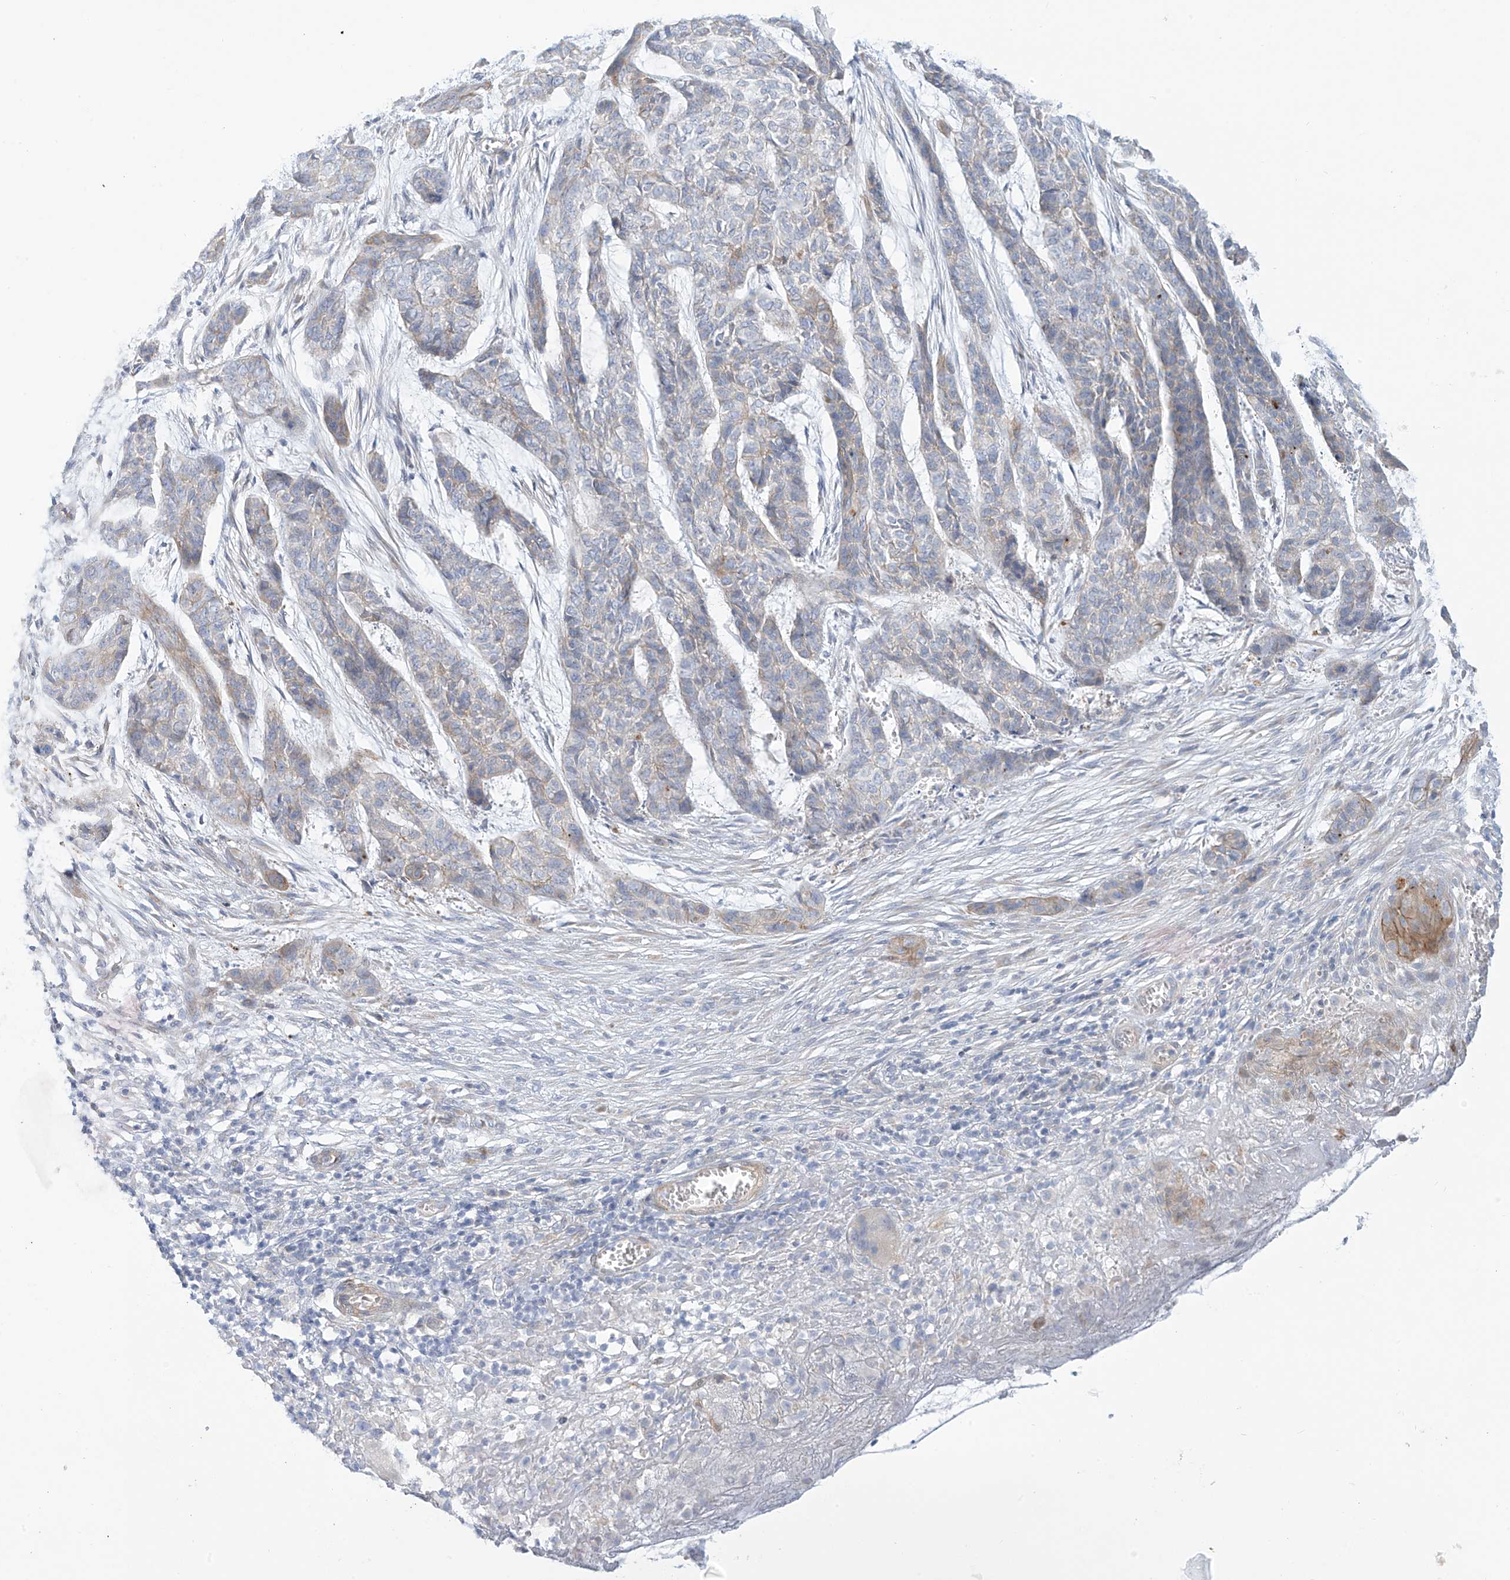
{"staining": {"intensity": "weak", "quantity": "<25%", "location": "cytoplasmic/membranous"}, "tissue": "skin cancer", "cell_type": "Tumor cells", "image_type": "cancer", "snomed": [{"axis": "morphology", "description": "Basal cell carcinoma"}, {"axis": "topography", "description": "Skin"}], "caption": "IHC of skin basal cell carcinoma exhibits no expression in tumor cells.", "gene": "PCYOX1", "patient": {"sex": "female", "age": 64}}